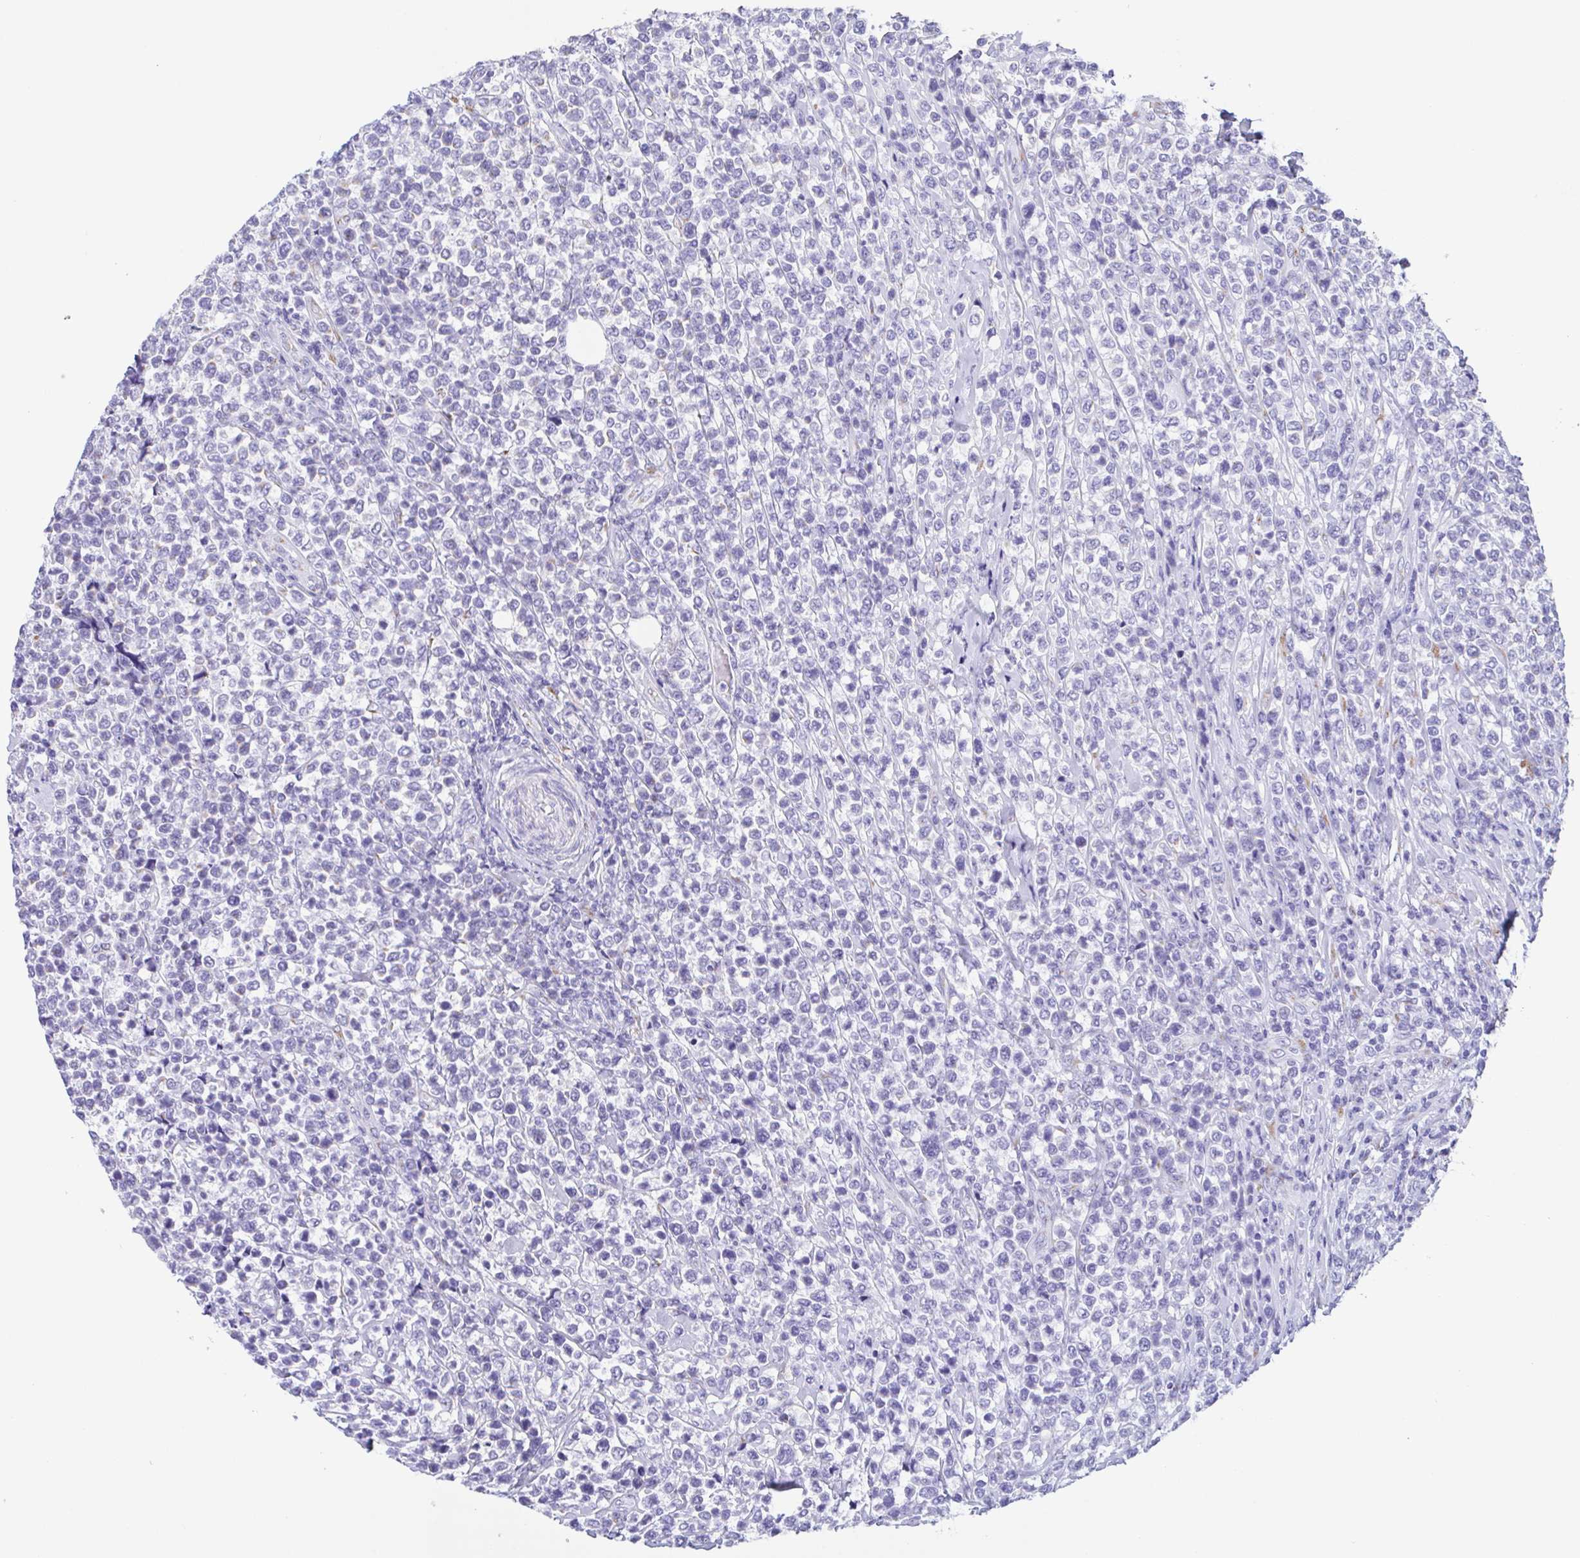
{"staining": {"intensity": "negative", "quantity": "none", "location": "none"}, "tissue": "lymphoma", "cell_type": "Tumor cells", "image_type": "cancer", "snomed": [{"axis": "morphology", "description": "Malignant lymphoma, non-Hodgkin's type, High grade"}, {"axis": "topography", "description": "Soft tissue"}], "caption": "IHC photomicrograph of neoplastic tissue: lymphoma stained with DAB (3,3'-diaminobenzidine) reveals no significant protein positivity in tumor cells.", "gene": "SULT1B1", "patient": {"sex": "female", "age": 56}}